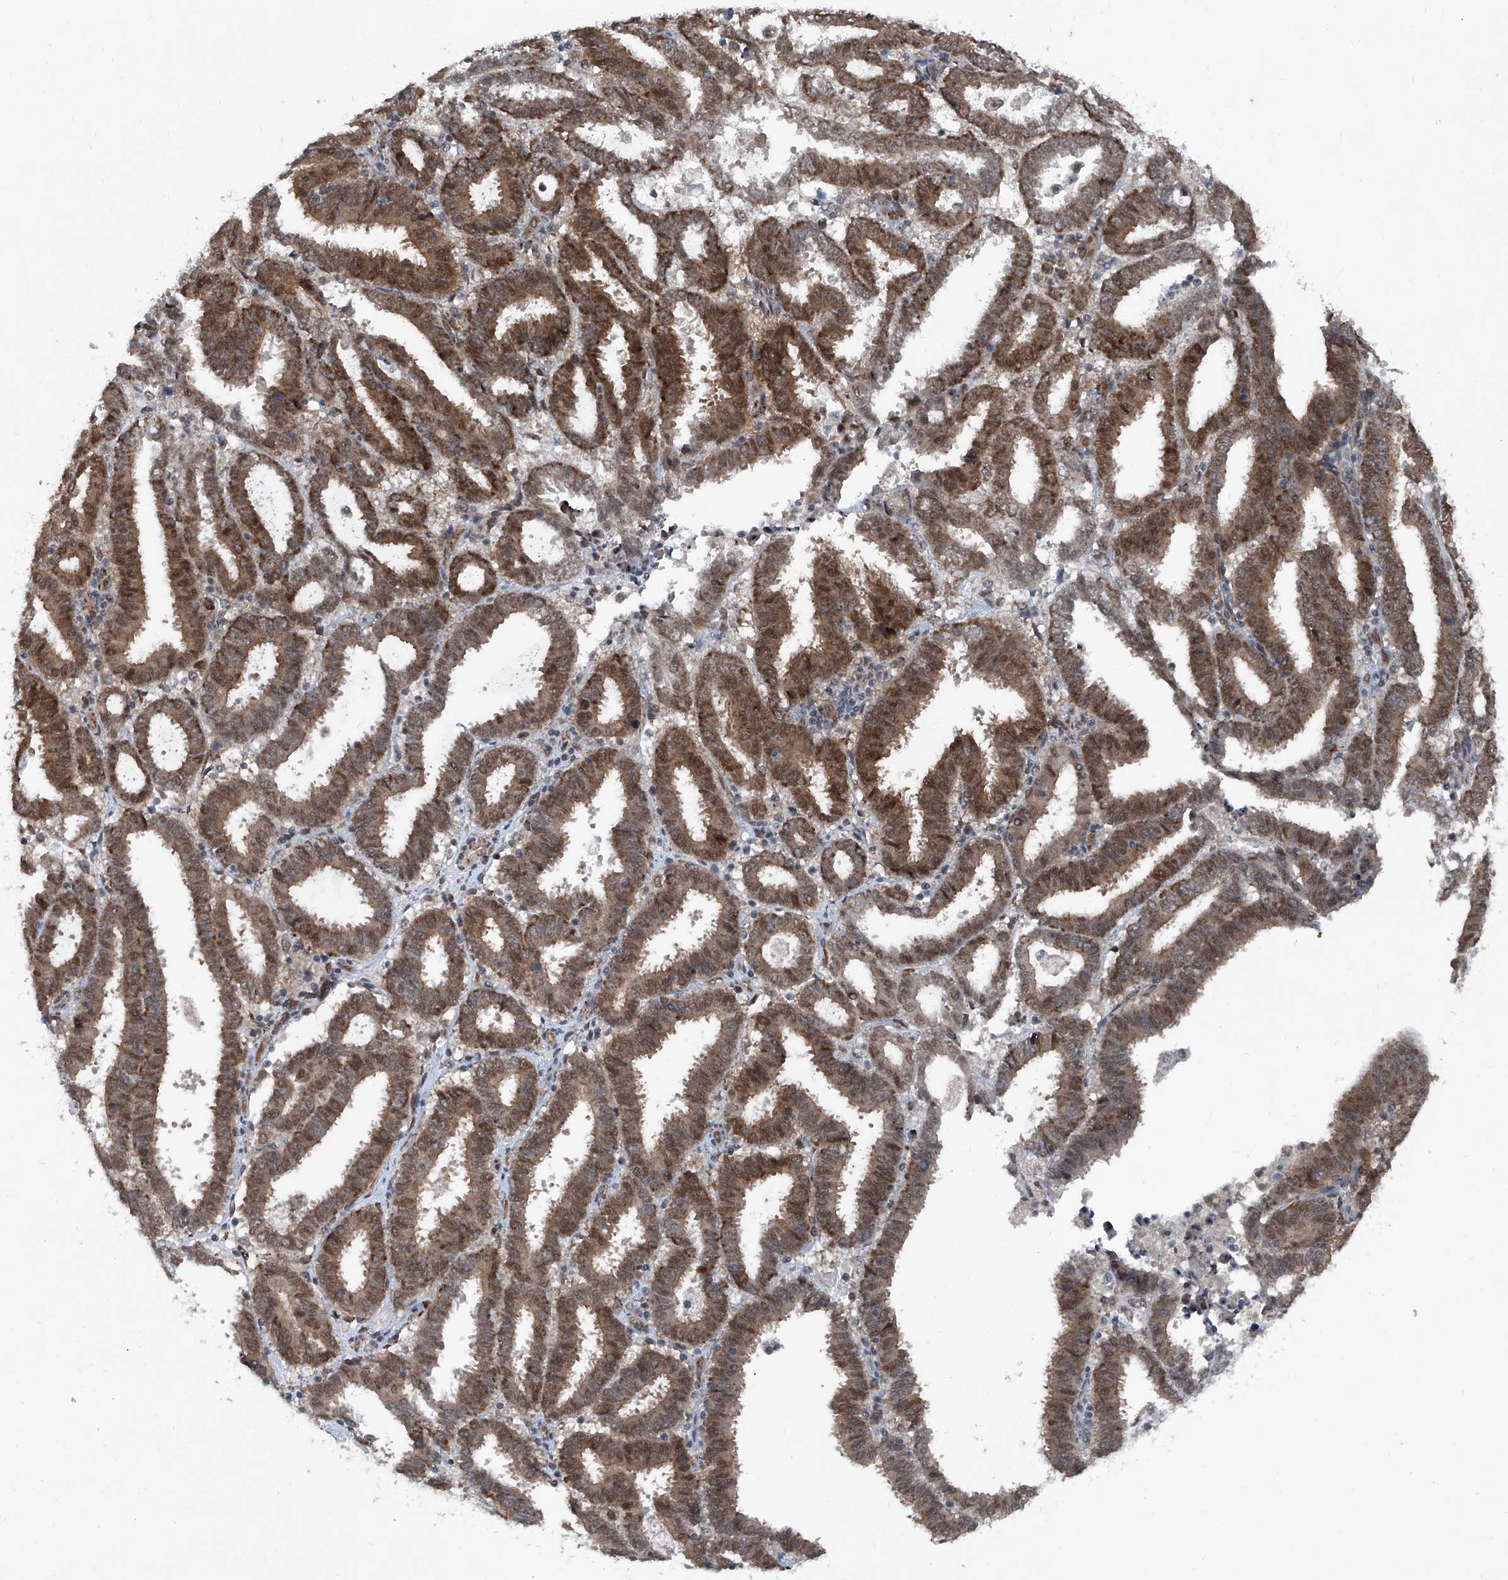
{"staining": {"intensity": "strong", "quantity": ">75%", "location": "cytoplasmic/membranous"}, "tissue": "endometrial cancer", "cell_type": "Tumor cells", "image_type": "cancer", "snomed": [{"axis": "morphology", "description": "Adenocarcinoma, NOS"}, {"axis": "topography", "description": "Uterus"}], "caption": "Immunohistochemical staining of human endometrial adenocarcinoma exhibits strong cytoplasmic/membranous protein expression in approximately >75% of tumor cells.", "gene": "COA7", "patient": {"sex": "female", "age": 83}}